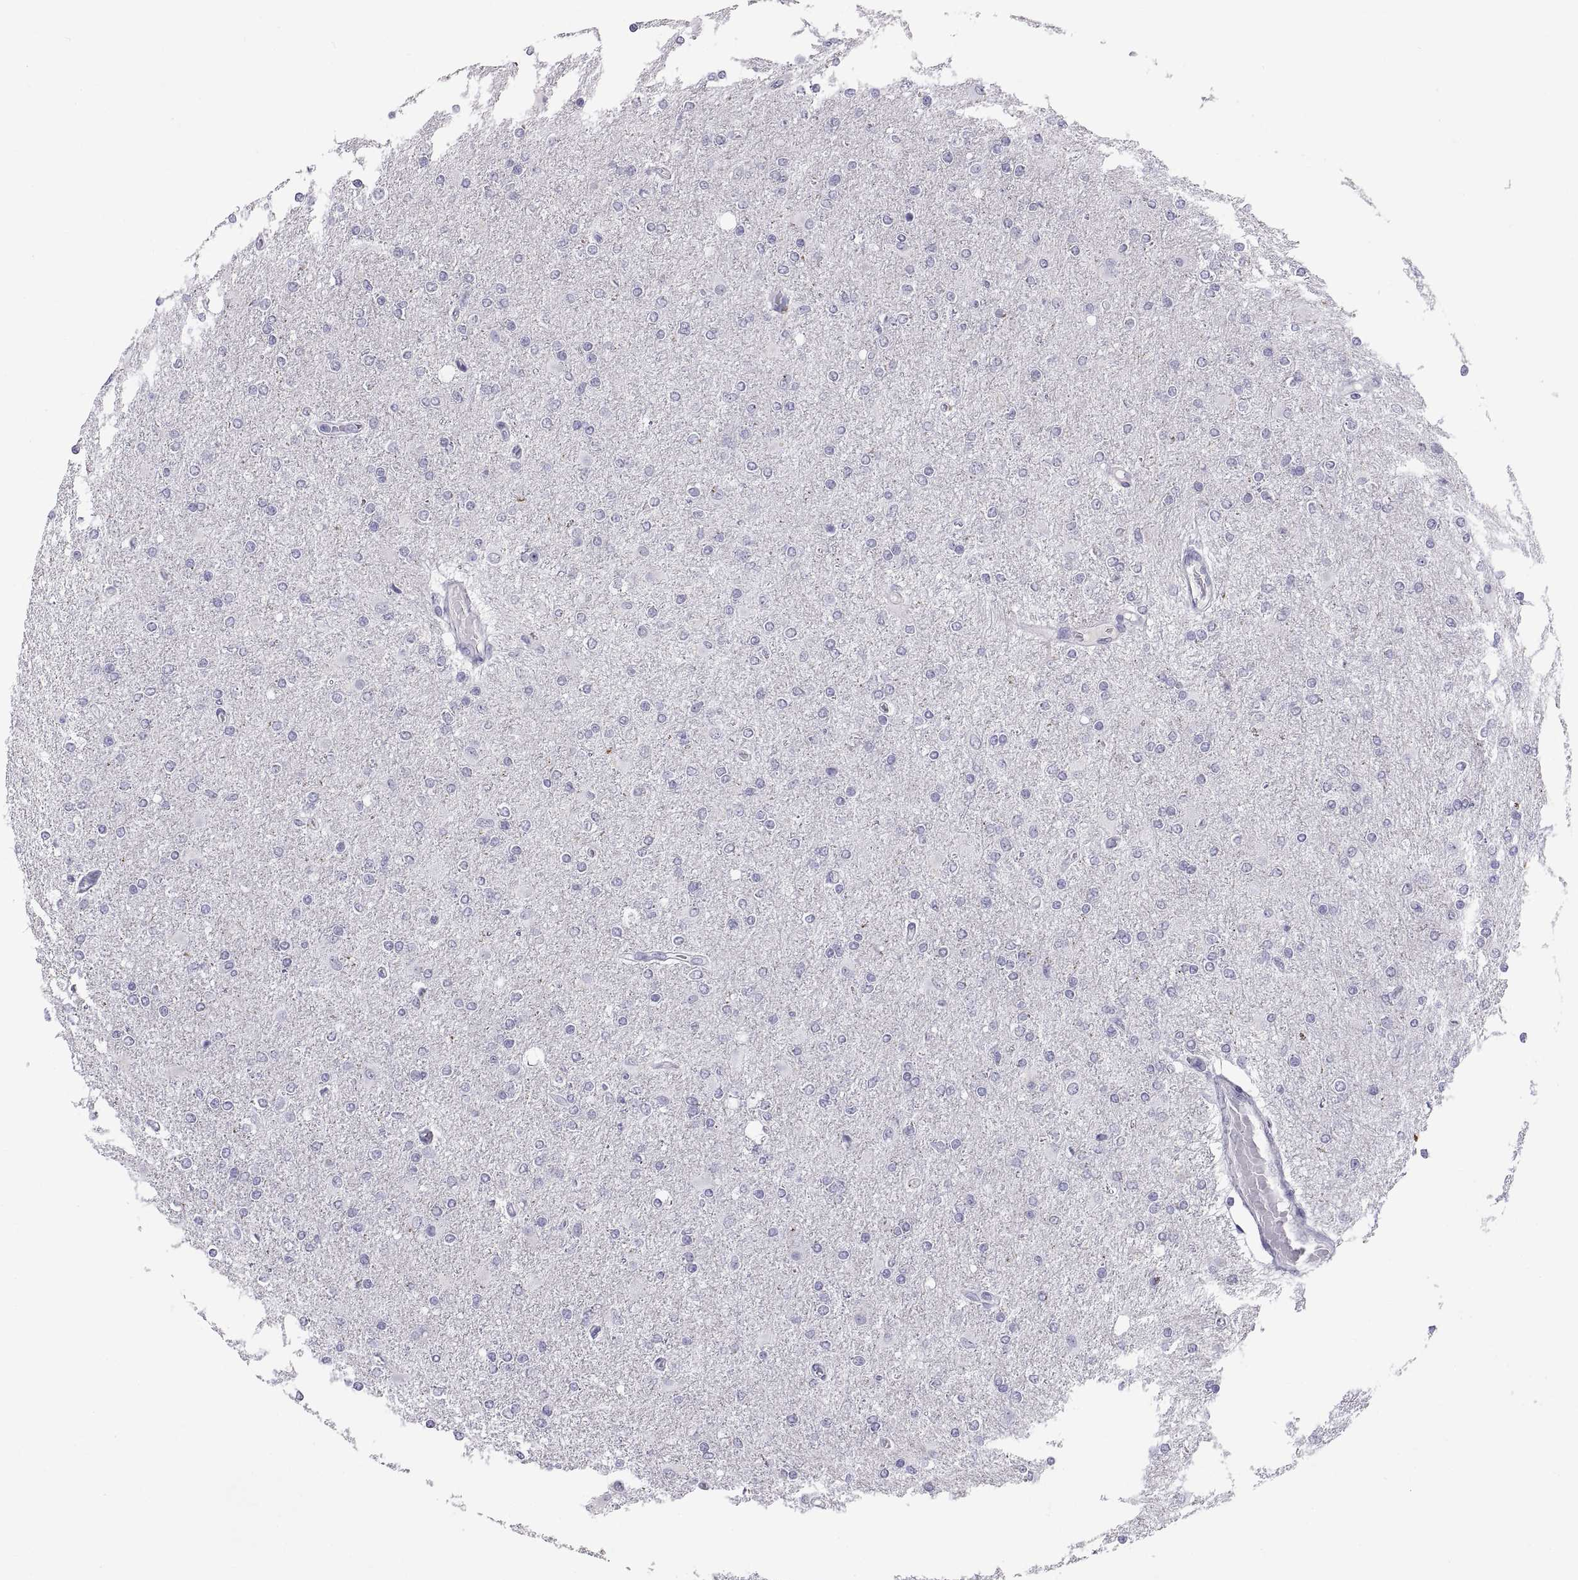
{"staining": {"intensity": "negative", "quantity": "none", "location": "none"}, "tissue": "glioma", "cell_type": "Tumor cells", "image_type": "cancer", "snomed": [{"axis": "morphology", "description": "Glioma, malignant, High grade"}, {"axis": "topography", "description": "Cerebral cortex"}], "caption": "Immunohistochemical staining of human malignant glioma (high-grade) exhibits no significant staining in tumor cells.", "gene": "TEX13A", "patient": {"sex": "male", "age": 70}}